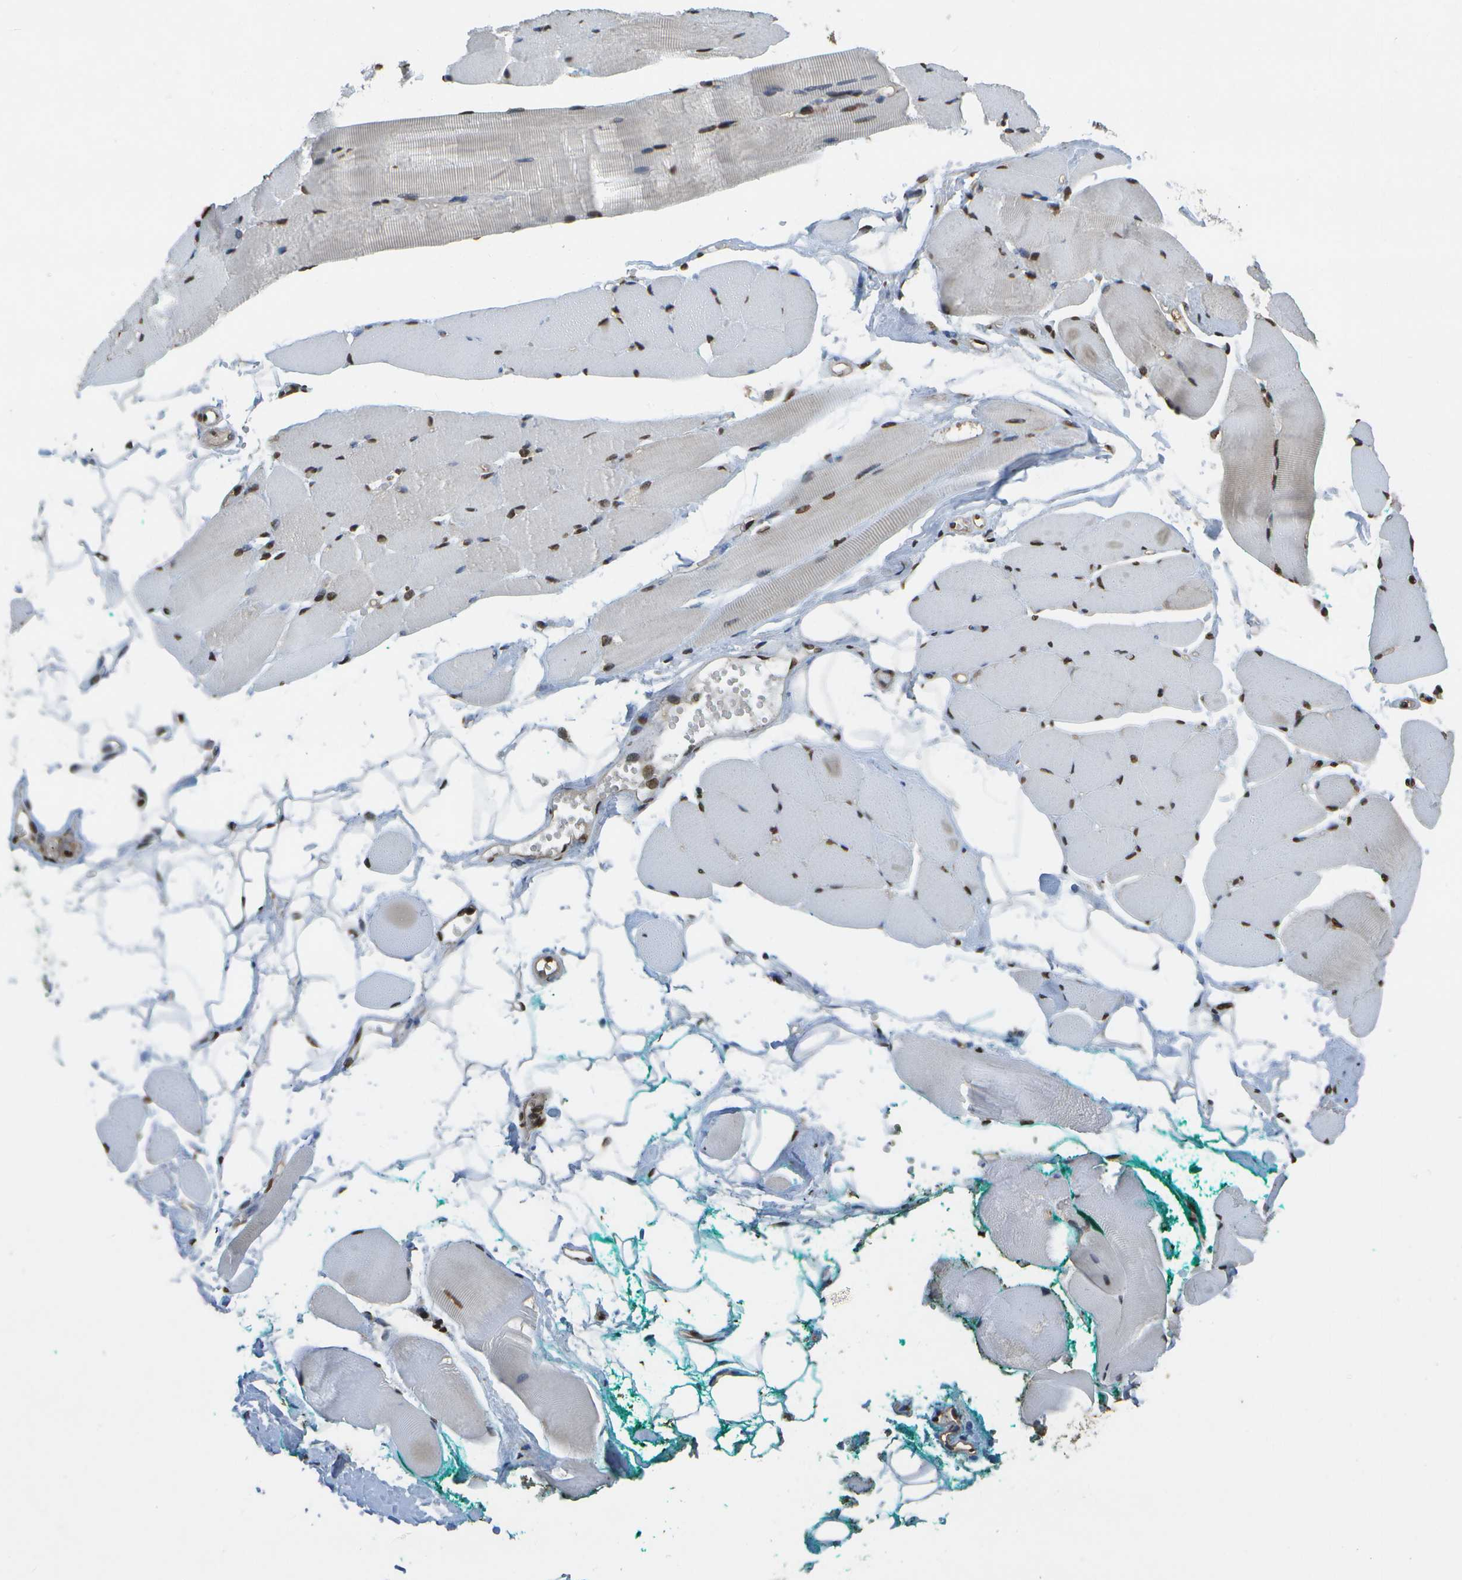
{"staining": {"intensity": "moderate", "quantity": "25%-75%", "location": "nuclear"}, "tissue": "skeletal muscle", "cell_type": "Myocytes", "image_type": "normal", "snomed": [{"axis": "morphology", "description": "Normal tissue, NOS"}, {"axis": "topography", "description": "Skeletal muscle"}, {"axis": "topography", "description": "Peripheral nerve tissue"}], "caption": "Skeletal muscle was stained to show a protein in brown. There is medium levels of moderate nuclear positivity in about 25%-75% of myocytes. (Brightfield microscopy of DAB IHC at high magnification).", "gene": "SPEN", "patient": {"sex": "female", "age": 84}}